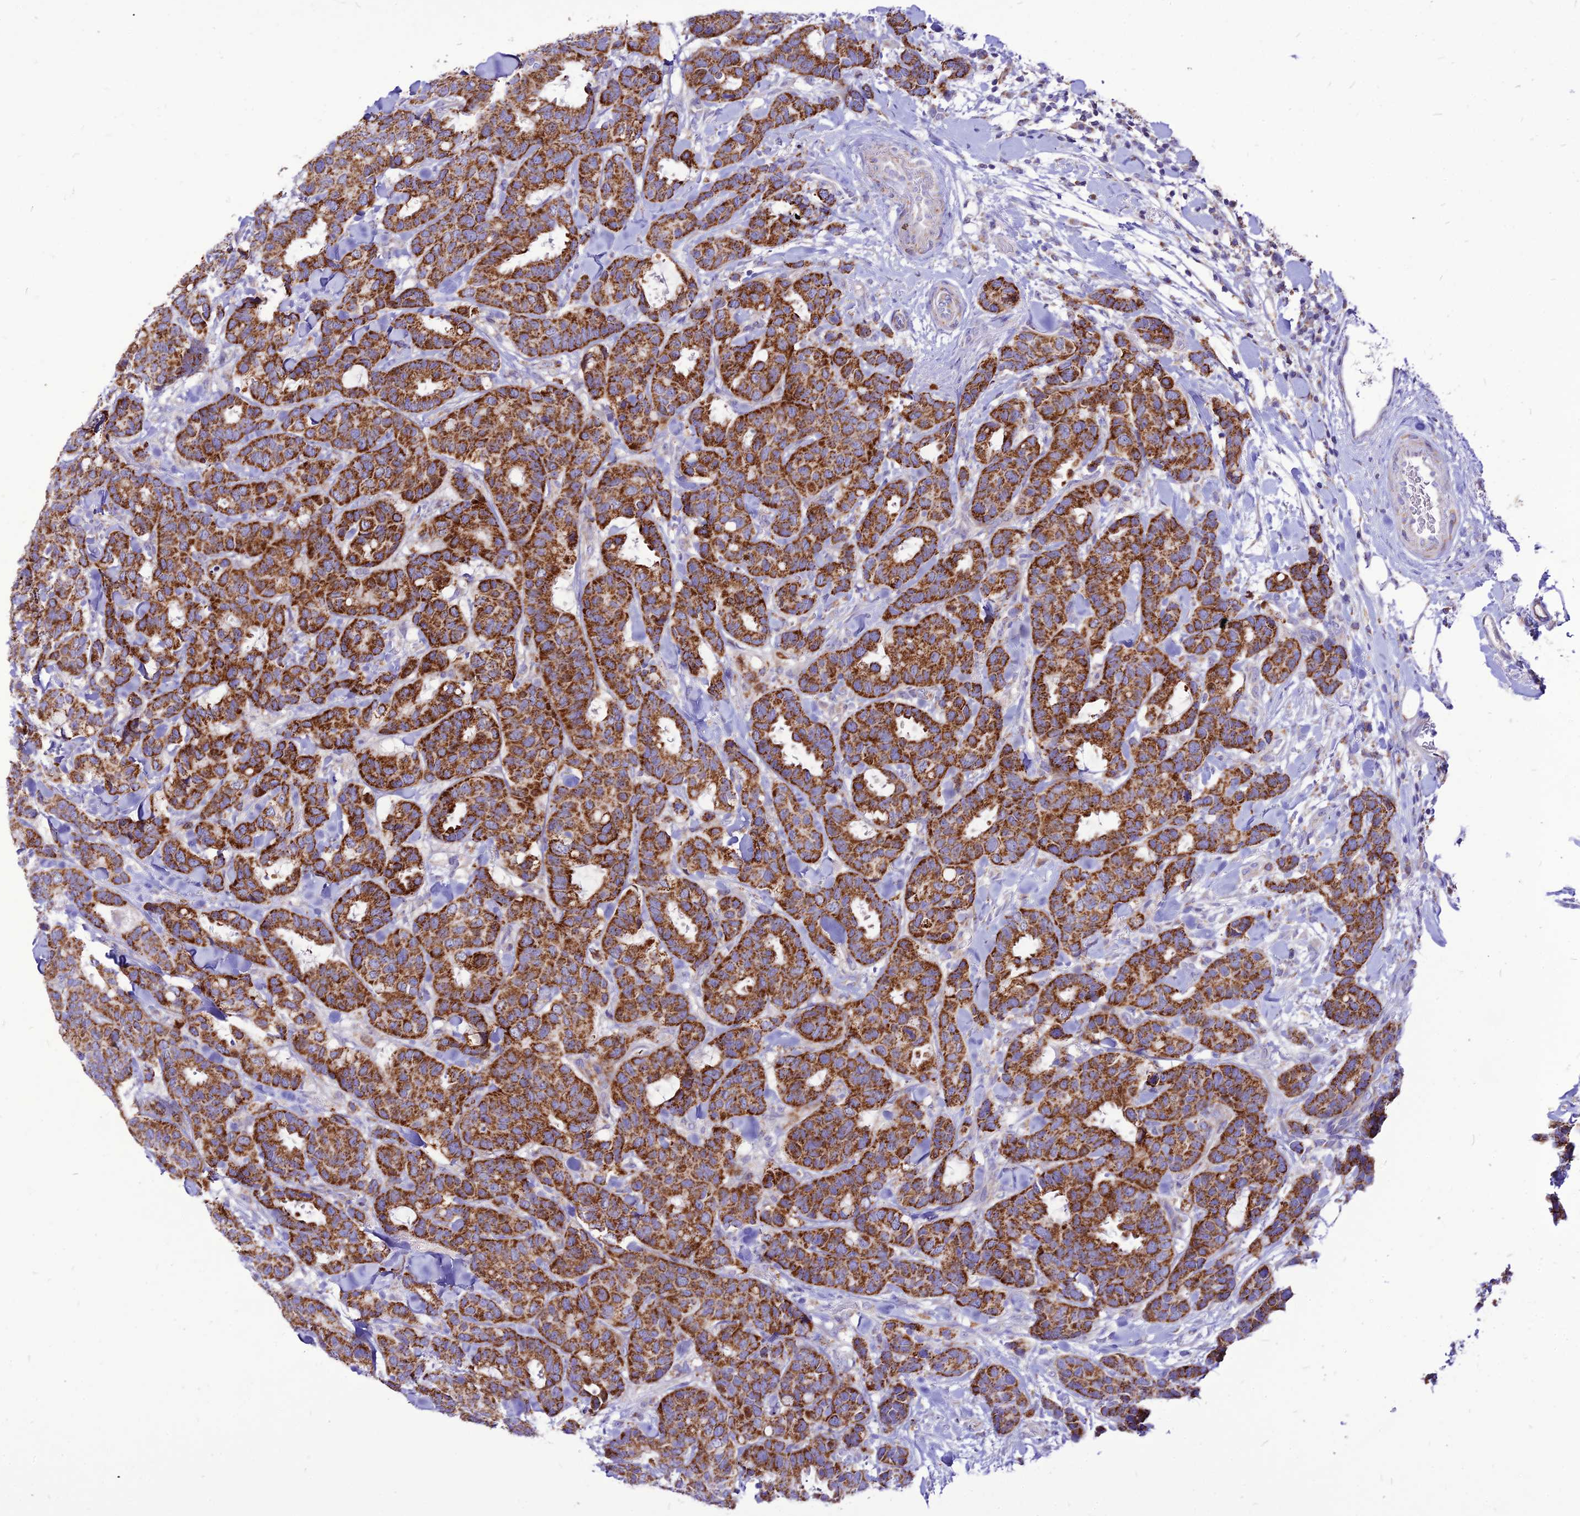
{"staining": {"intensity": "strong", "quantity": ">75%", "location": "cytoplasmic/membranous"}, "tissue": "breast cancer", "cell_type": "Tumor cells", "image_type": "cancer", "snomed": [{"axis": "morphology", "description": "Normal tissue, NOS"}, {"axis": "morphology", "description": "Duct carcinoma"}, {"axis": "topography", "description": "Breast"}], "caption": "Intraductal carcinoma (breast) stained with a protein marker exhibits strong staining in tumor cells.", "gene": "ECI1", "patient": {"sex": "female", "age": 87}}